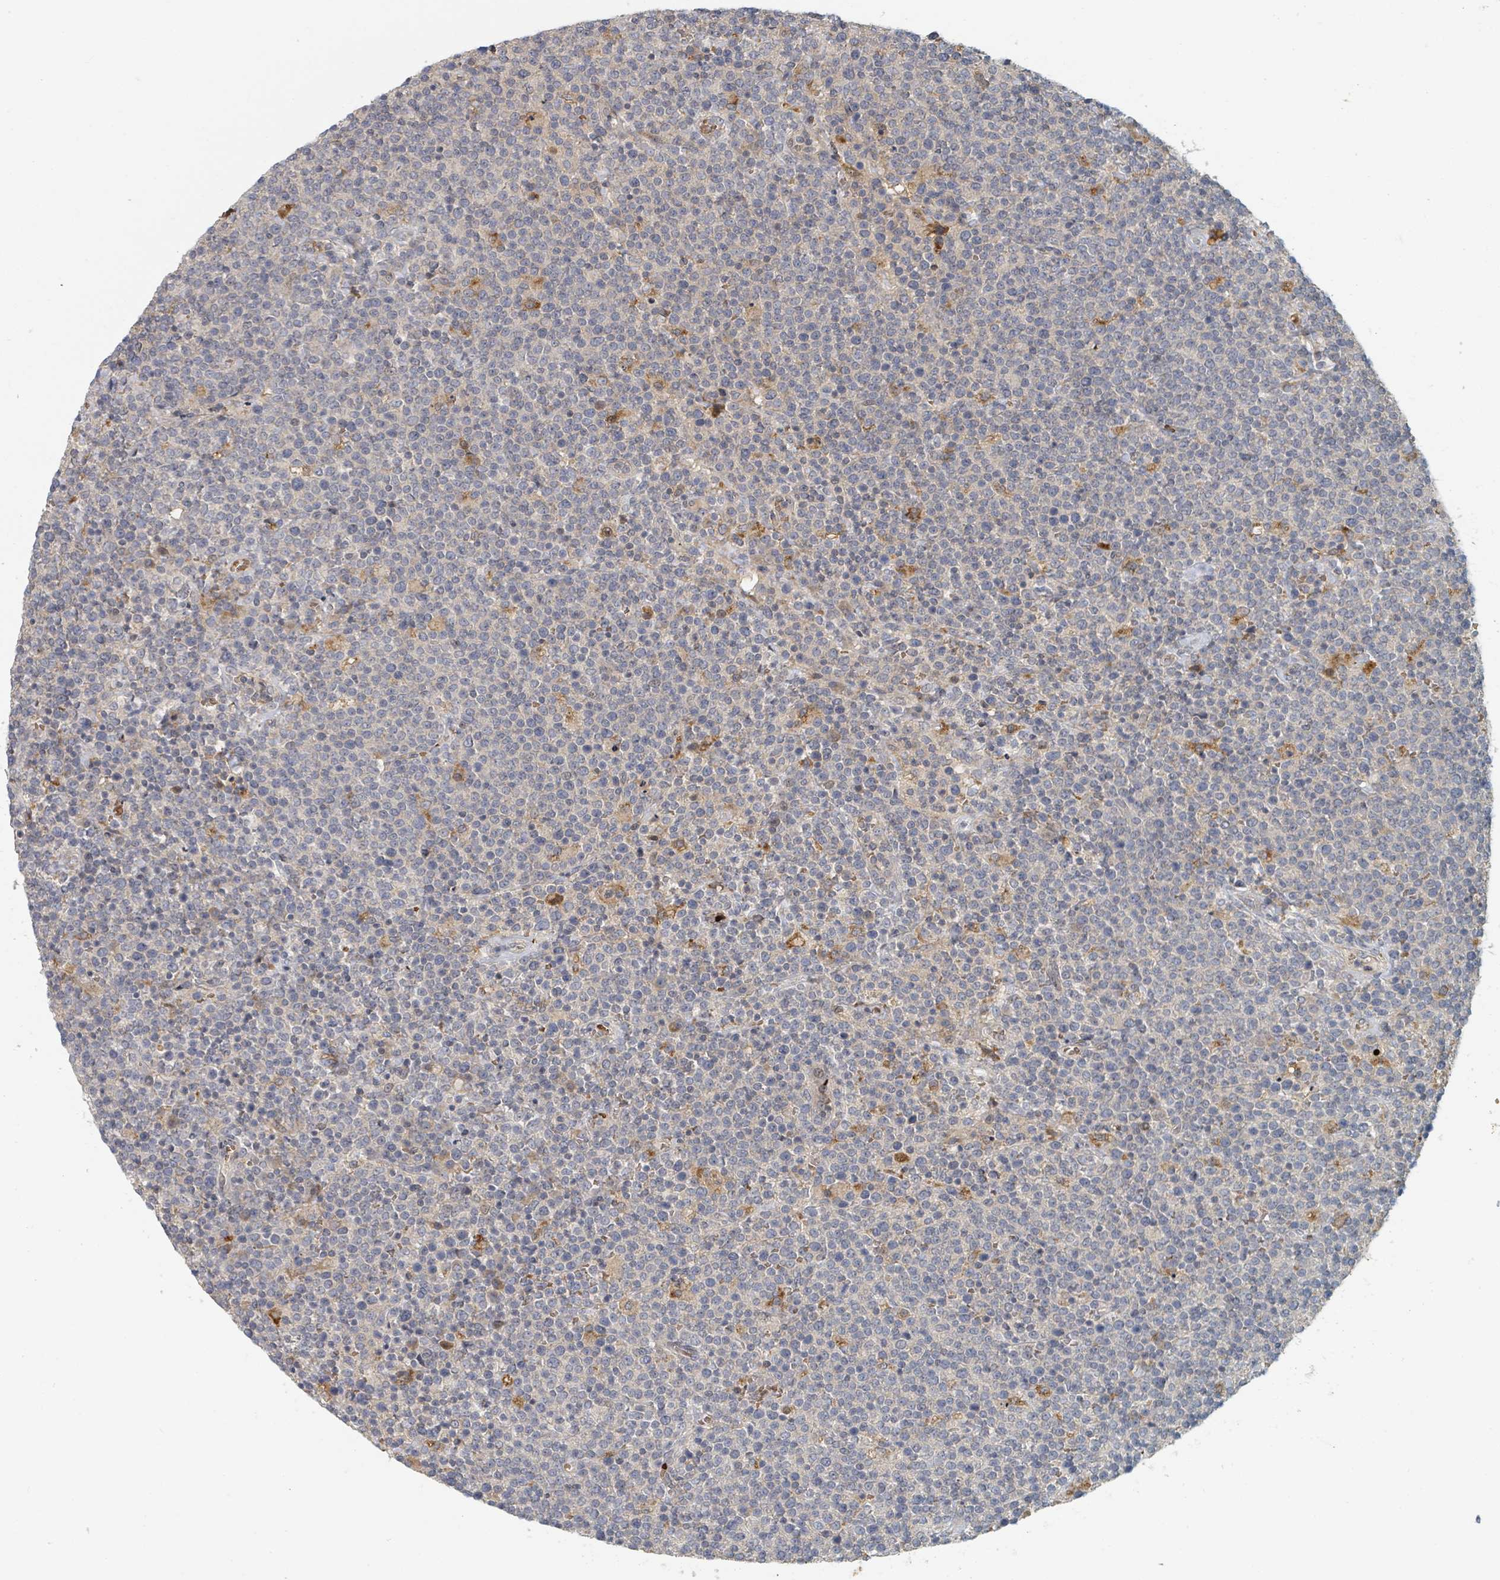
{"staining": {"intensity": "negative", "quantity": "none", "location": "none"}, "tissue": "lymphoma", "cell_type": "Tumor cells", "image_type": "cancer", "snomed": [{"axis": "morphology", "description": "Malignant lymphoma, non-Hodgkin's type, High grade"}, {"axis": "topography", "description": "Lymph node"}], "caption": "The photomicrograph demonstrates no significant positivity in tumor cells of lymphoma.", "gene": "TRPC4AP", "patient": {"sex": "male", "age": 61}}